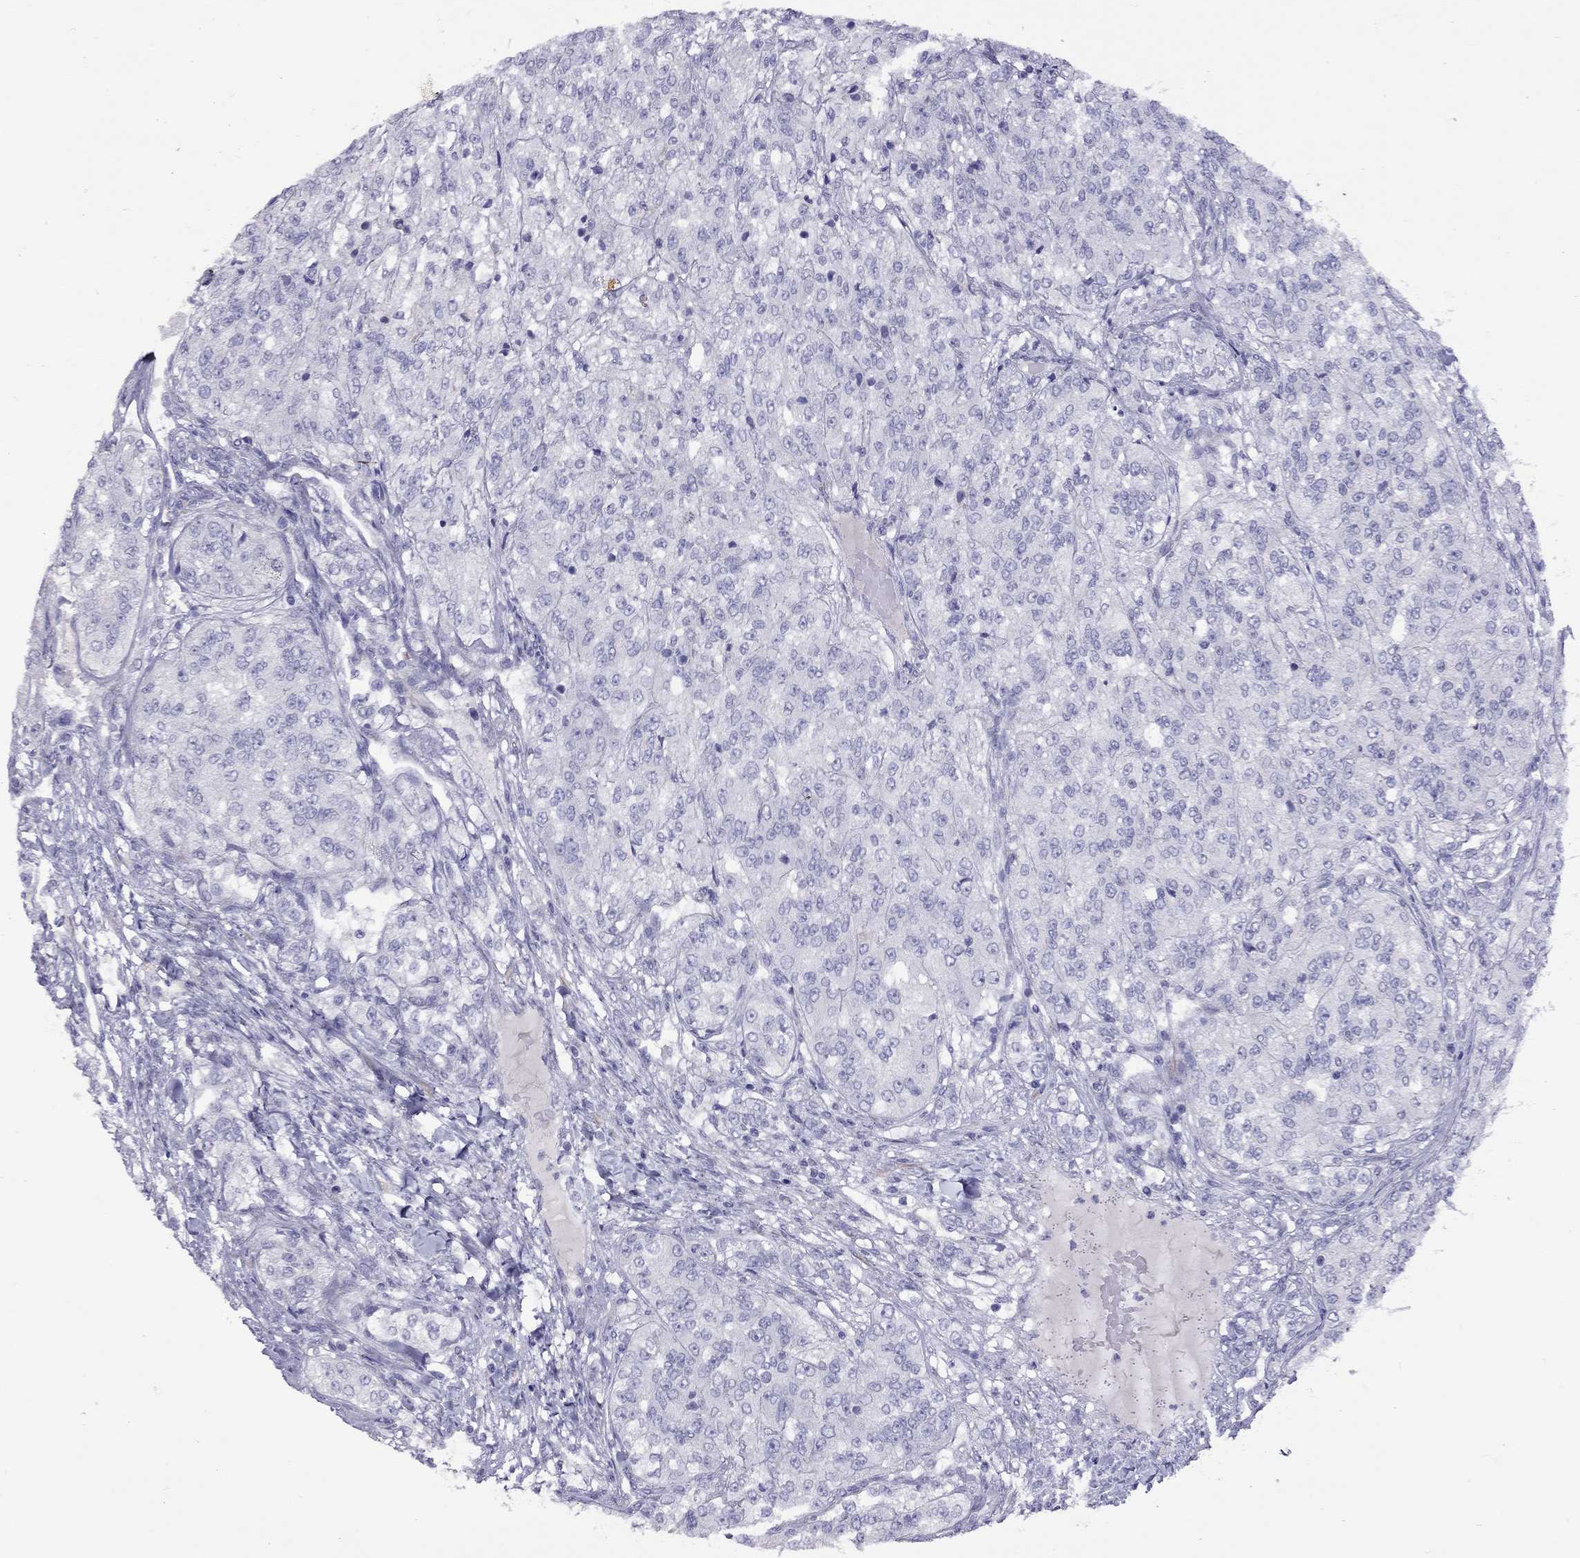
{"staining": {"intensity": "negative", "quantity": "none", "location": "none"}, "tissue": "renal cancer", "cell_type": "Tumor cells", "image_type": "cancer", "snomed": [{"axis": "morphology", "description": "Adenocarcinoma, NOS"}, {"axis": "topography", "description": "Kidney"}], "caption": "High magnification brightfield microscopy of renal cancer stained with DAB (3,3'-diaminobenzidine) (brown) and counterstained with hematoxylin (blue): tumor cells show no significant expression. The staining was performed using DAB to visualize the protein expression in brown, while the nuclei were stained in blue with hematoxylin (Magnification: 20x).", "gene": "CPNE4", "patient": {"sex": "female", "age": 63}}